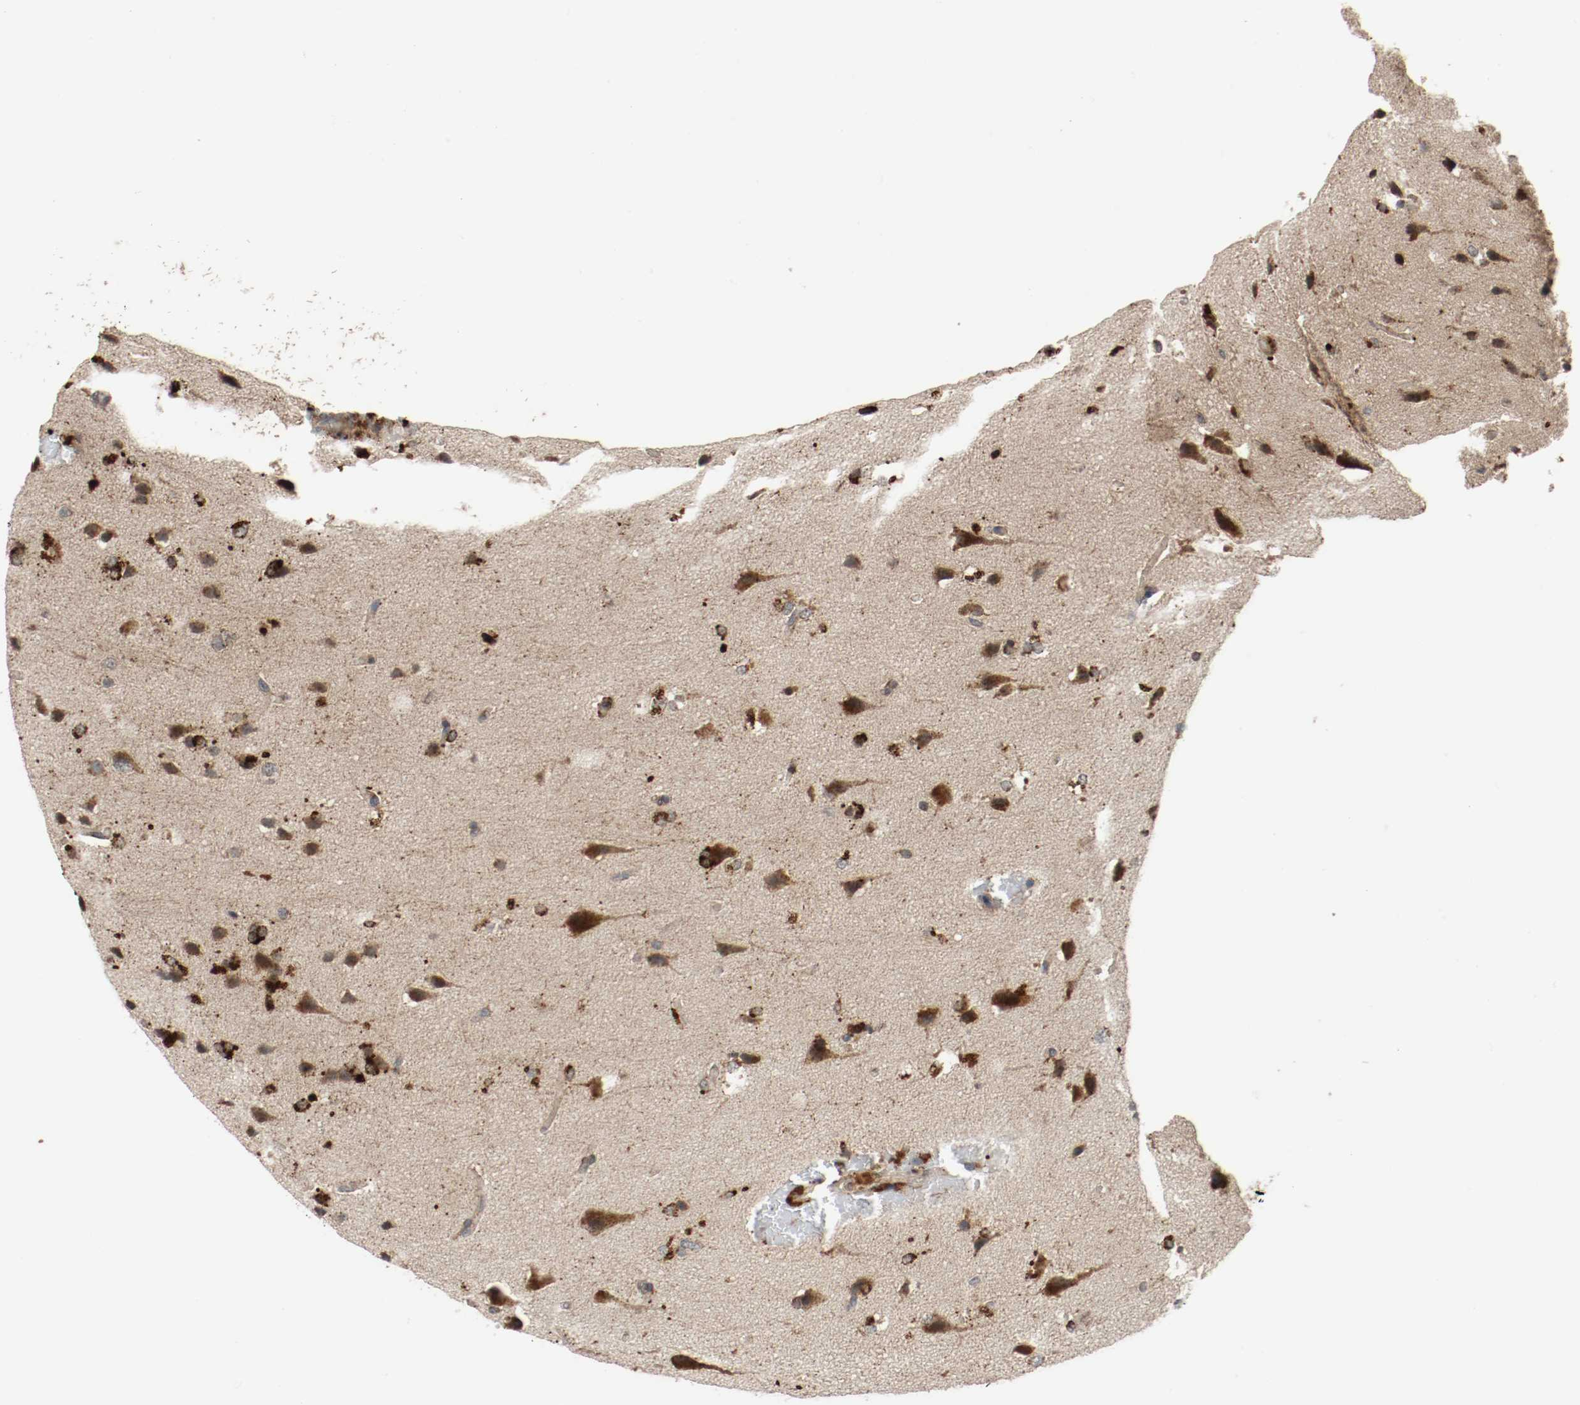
{"staining": {"intensity": "strong", "quantity": ">75%", "location": "cytoplasmic/membranous"}, "tissue": "glioma", "cell_type": "Tumor cells", "image_type": "cancer", "snomed": [{"axis": "morphology", "description": "Glioma, malignant, Low grade"}, {"axis": "topography", "description": "Cerebral cortex"}], "caption": "This is an image of immunohistochemistry staining of low-grade glioma (malignant), which shows strong expression in the cytoplasmic/membranous of tumor cells.", "gene": "LAMP2", "patient": {"sex": "female", "age": 47}}